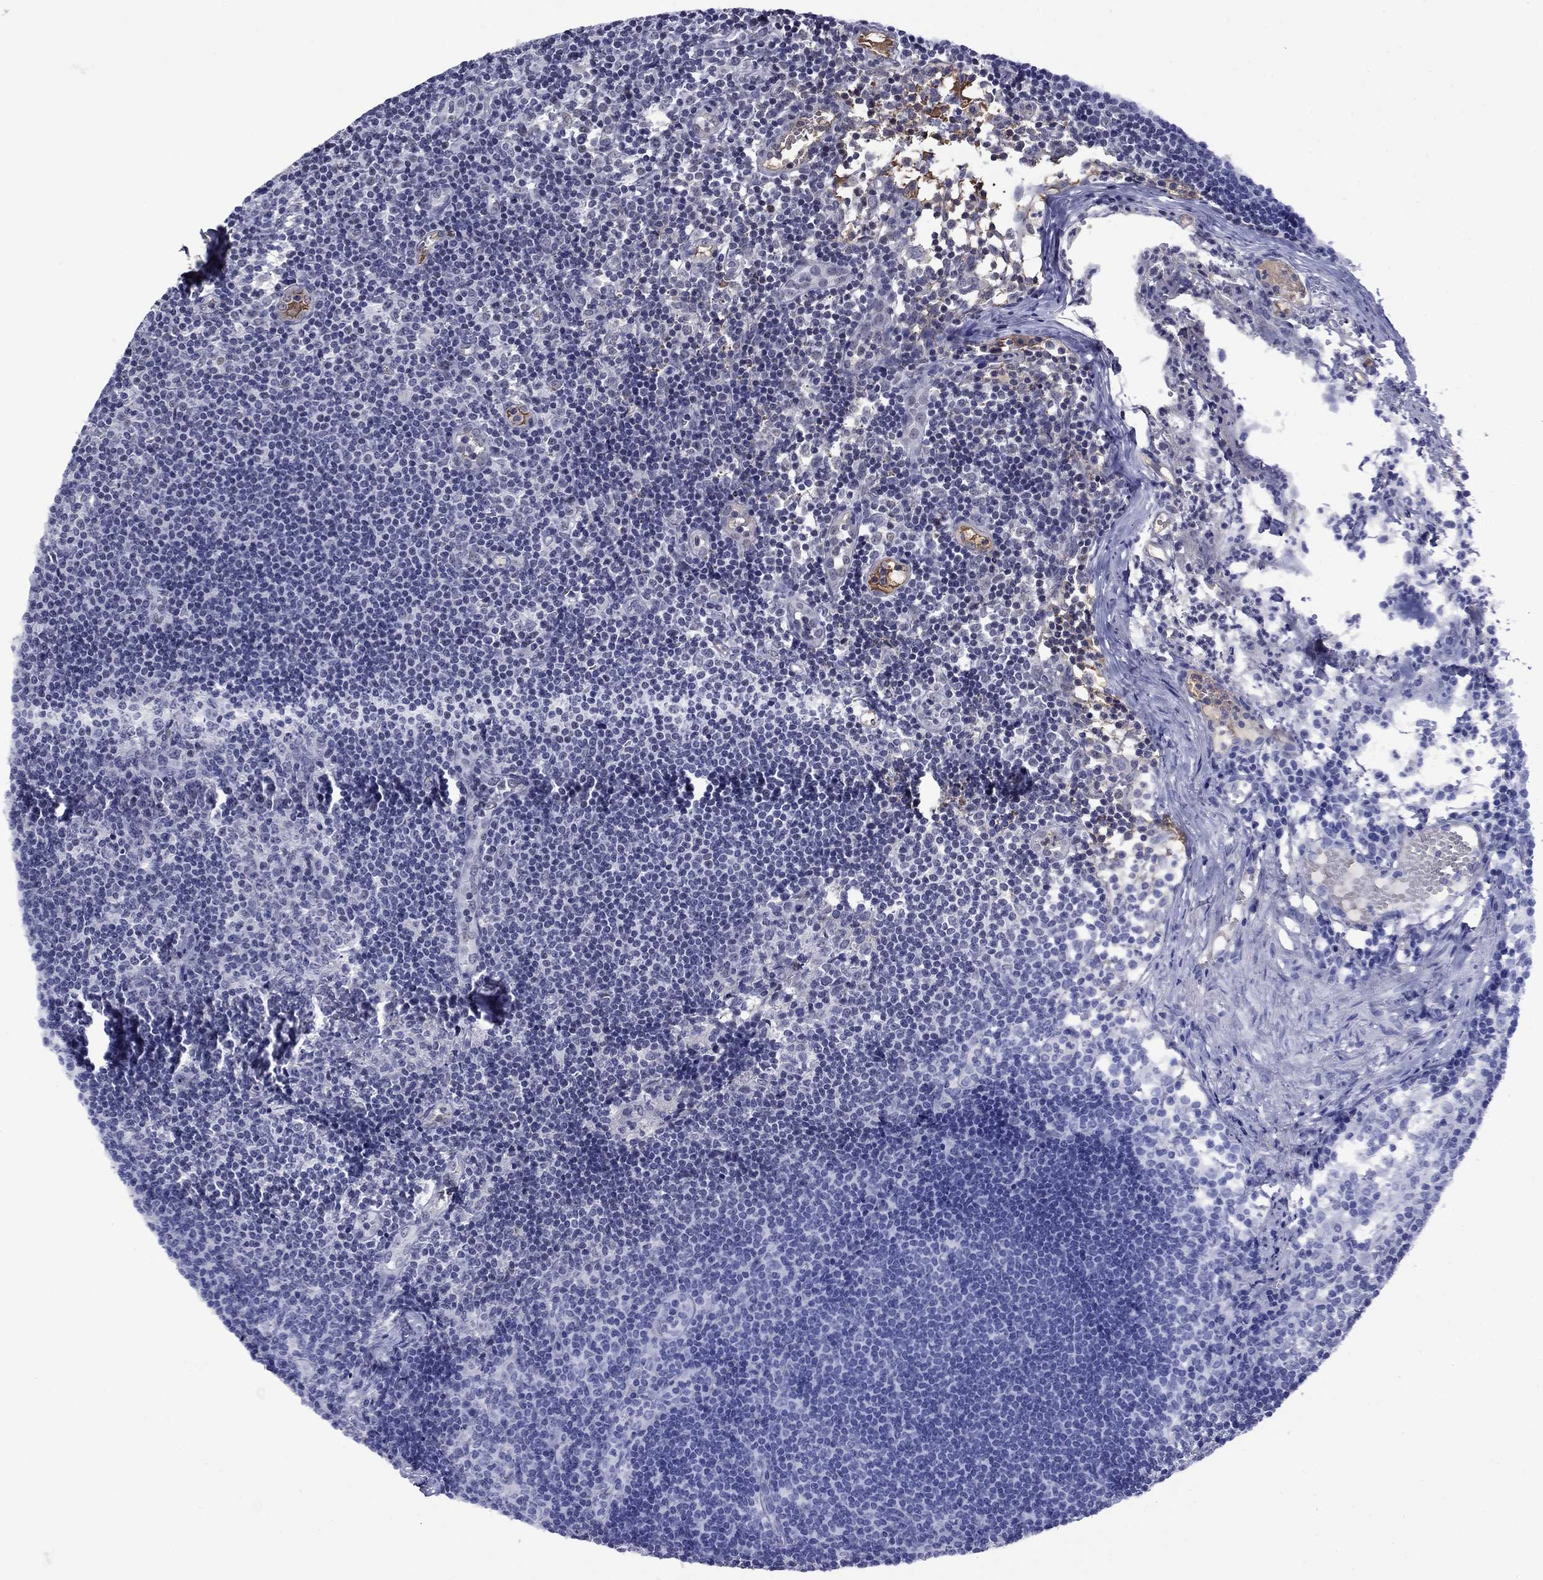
{"staining": {"intensity": "negative", "quantity": "none", "location": "none"}, "tissue": "lymph node", "cell_type": "Non-germinal center cells", "image_type": "normal", "snomed": [{"axis": "morphology", "description": "Normal tissue, NOS"}, {"axis": "topography", "description": "Lymph node"}], "caption": "The histopathology image reveals no significant expression in non-germinal center cells of lymph node.", "gene": "APOA2", "patient": {"sex": "female", "age": 52}}